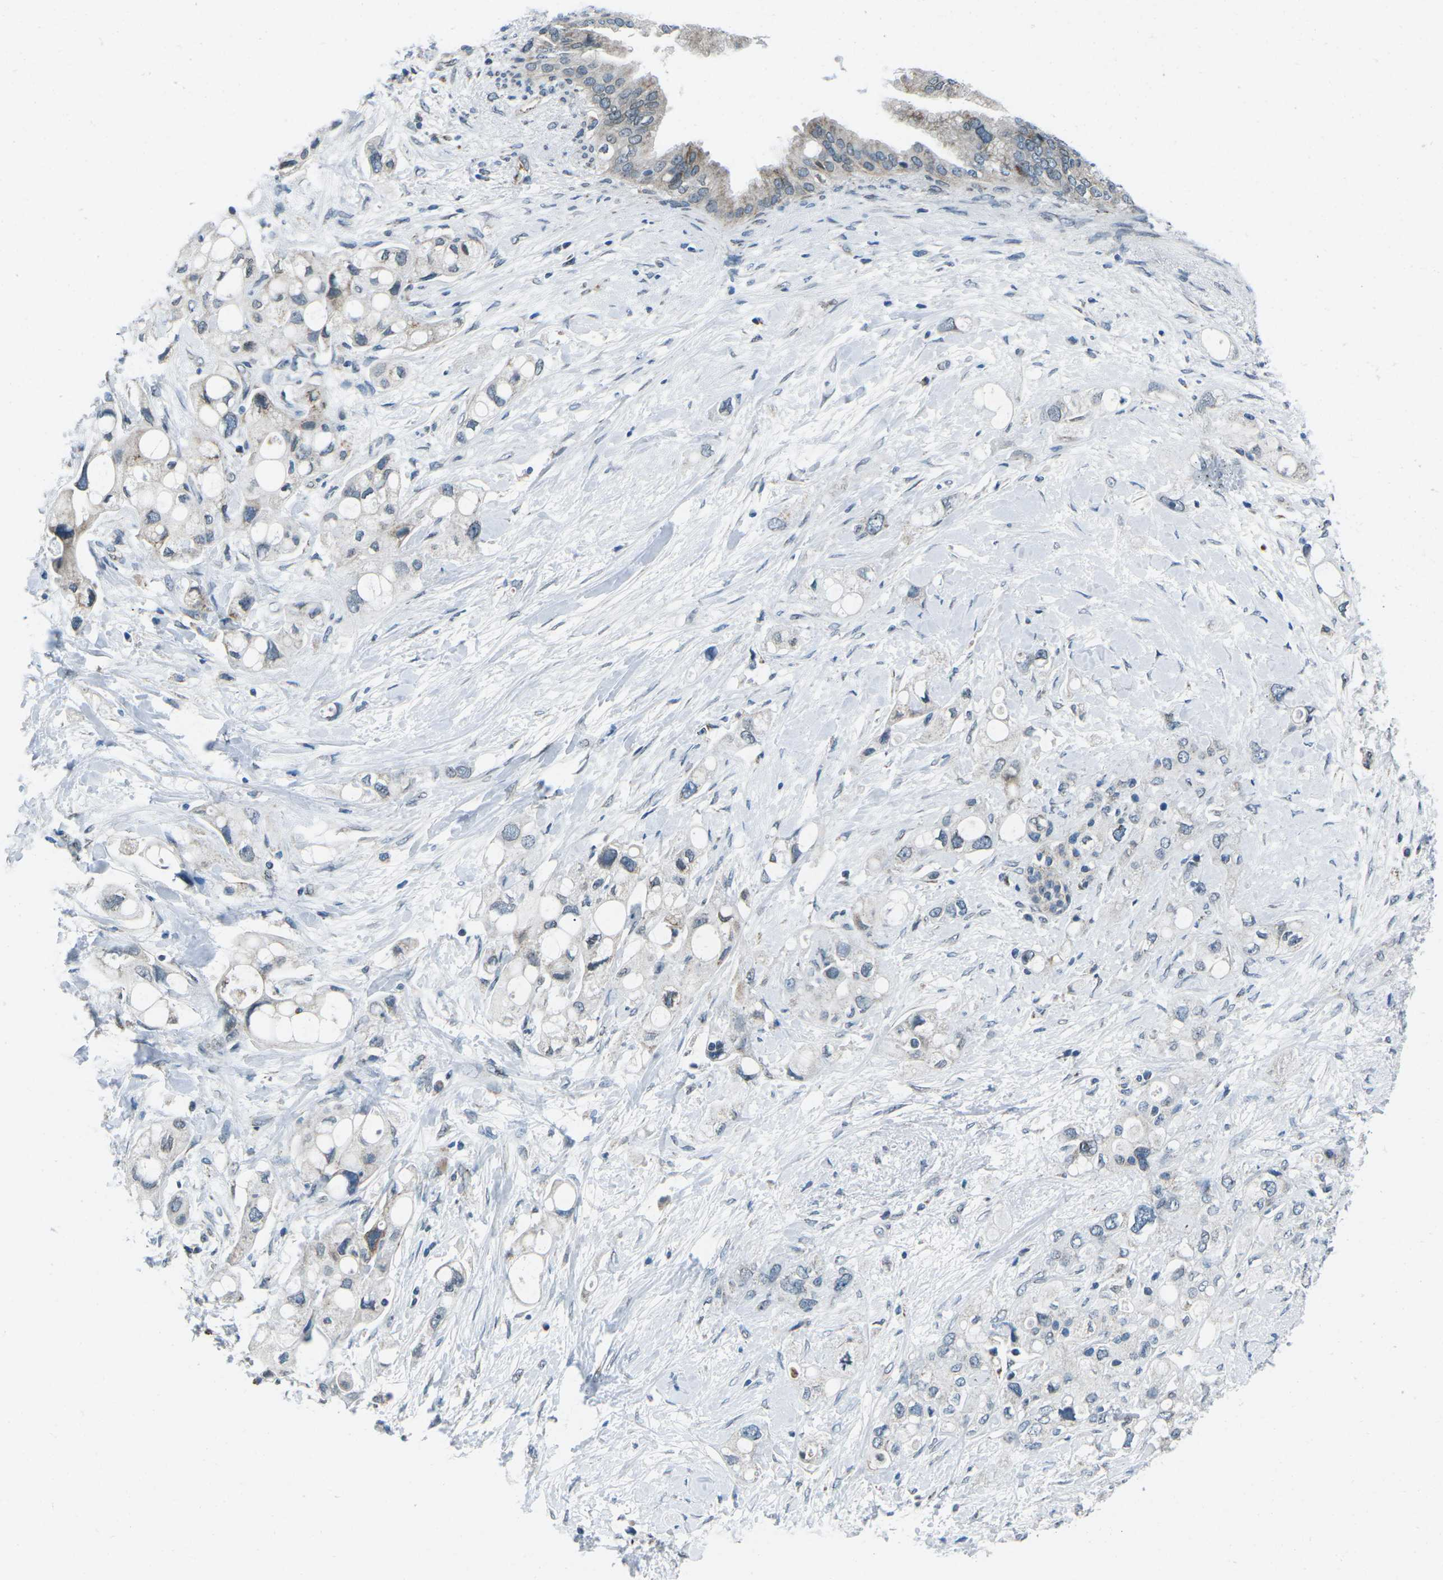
{"staining": {"intensity": "negative", "quantity": "none", "location": "none"}, "tissue": "pancreatic cancer", "cell_type": "Tumor cells", "image_type": "cancer", "snomed": [{"axis": "morphology", "description": "Adenocarcinoma, NOS"}, {"axis": "topography", "description": "Pancreas"}], "caption": "Immunohistochemistry (IHC) photomicrograph of pancreatic adenocarcinoma stained for a protein (brown), which displays no staining in tumor cells.", "gene": "RFESD", "patient": {"sex": "female", "age": 56}}